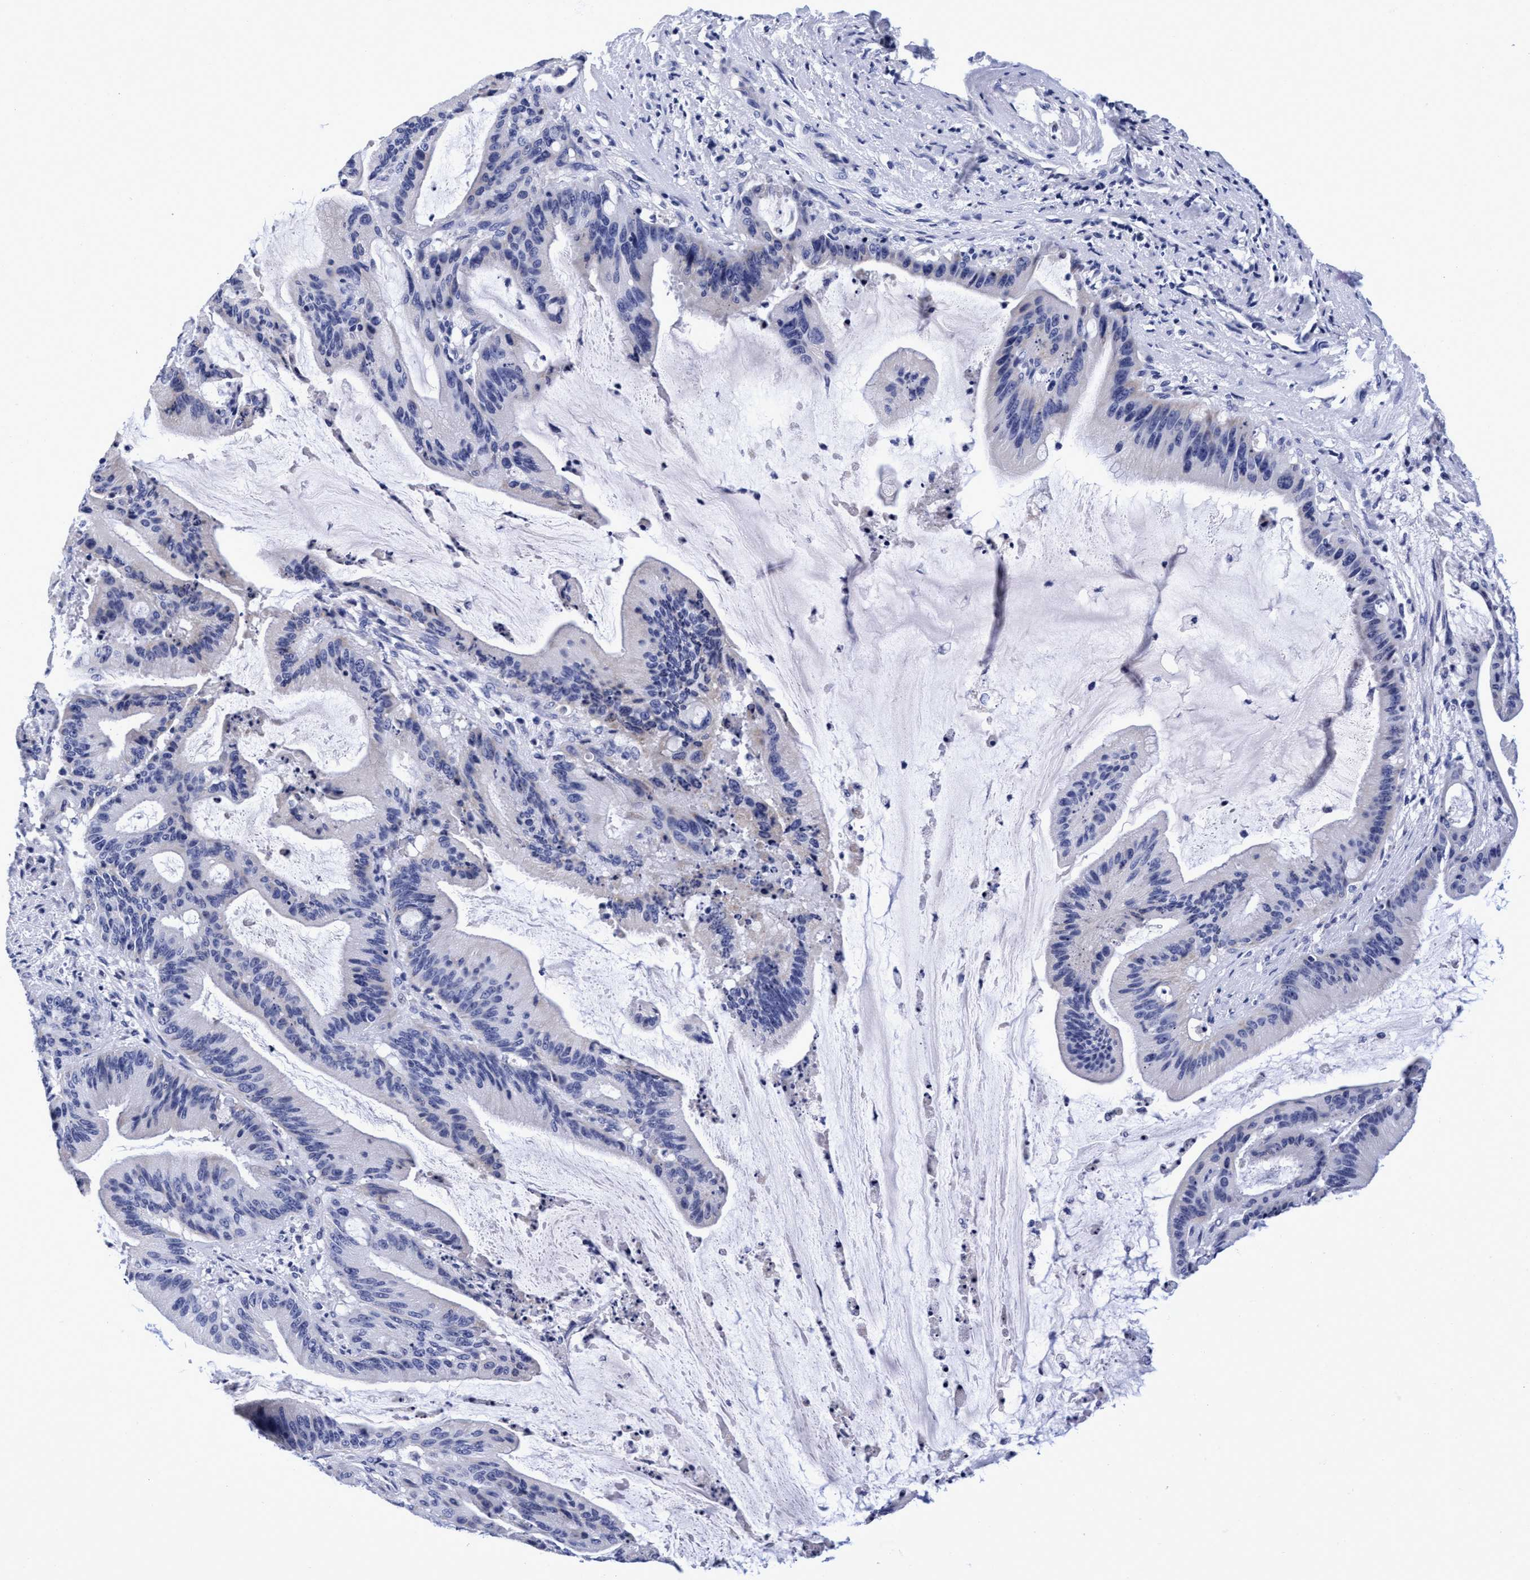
{"staining": {"intensity": "negative", "quantity": "none", "location": "none"}, "tissue": "liver cancer", "cell_type": "Tumor cells", "image_type": "cancer", "snomed": [{"axis": "morphology", "description": "Normal tissue, NOS"}, {"axis": "morphology", "description": "Cholangiocarcinoma"}, {"axis": "topography", "description": "Liver"}, {"axis": "topography", "description": "Peripheral nerve tissue"}], "caption": "IHC photomicrograph of neoplastic tissue: liver cholangiocarcinoma stained with DAB exhibits no significant protein expression in tumor cells. Brightfield microscopy of IHC stained with DAB (3,3'-diaminobenzidine) (brown) and hematoxylin (blue), captured at high magnification.", "gene": "PLPPR1", "patient": {"sex": "female", "age": 73}}